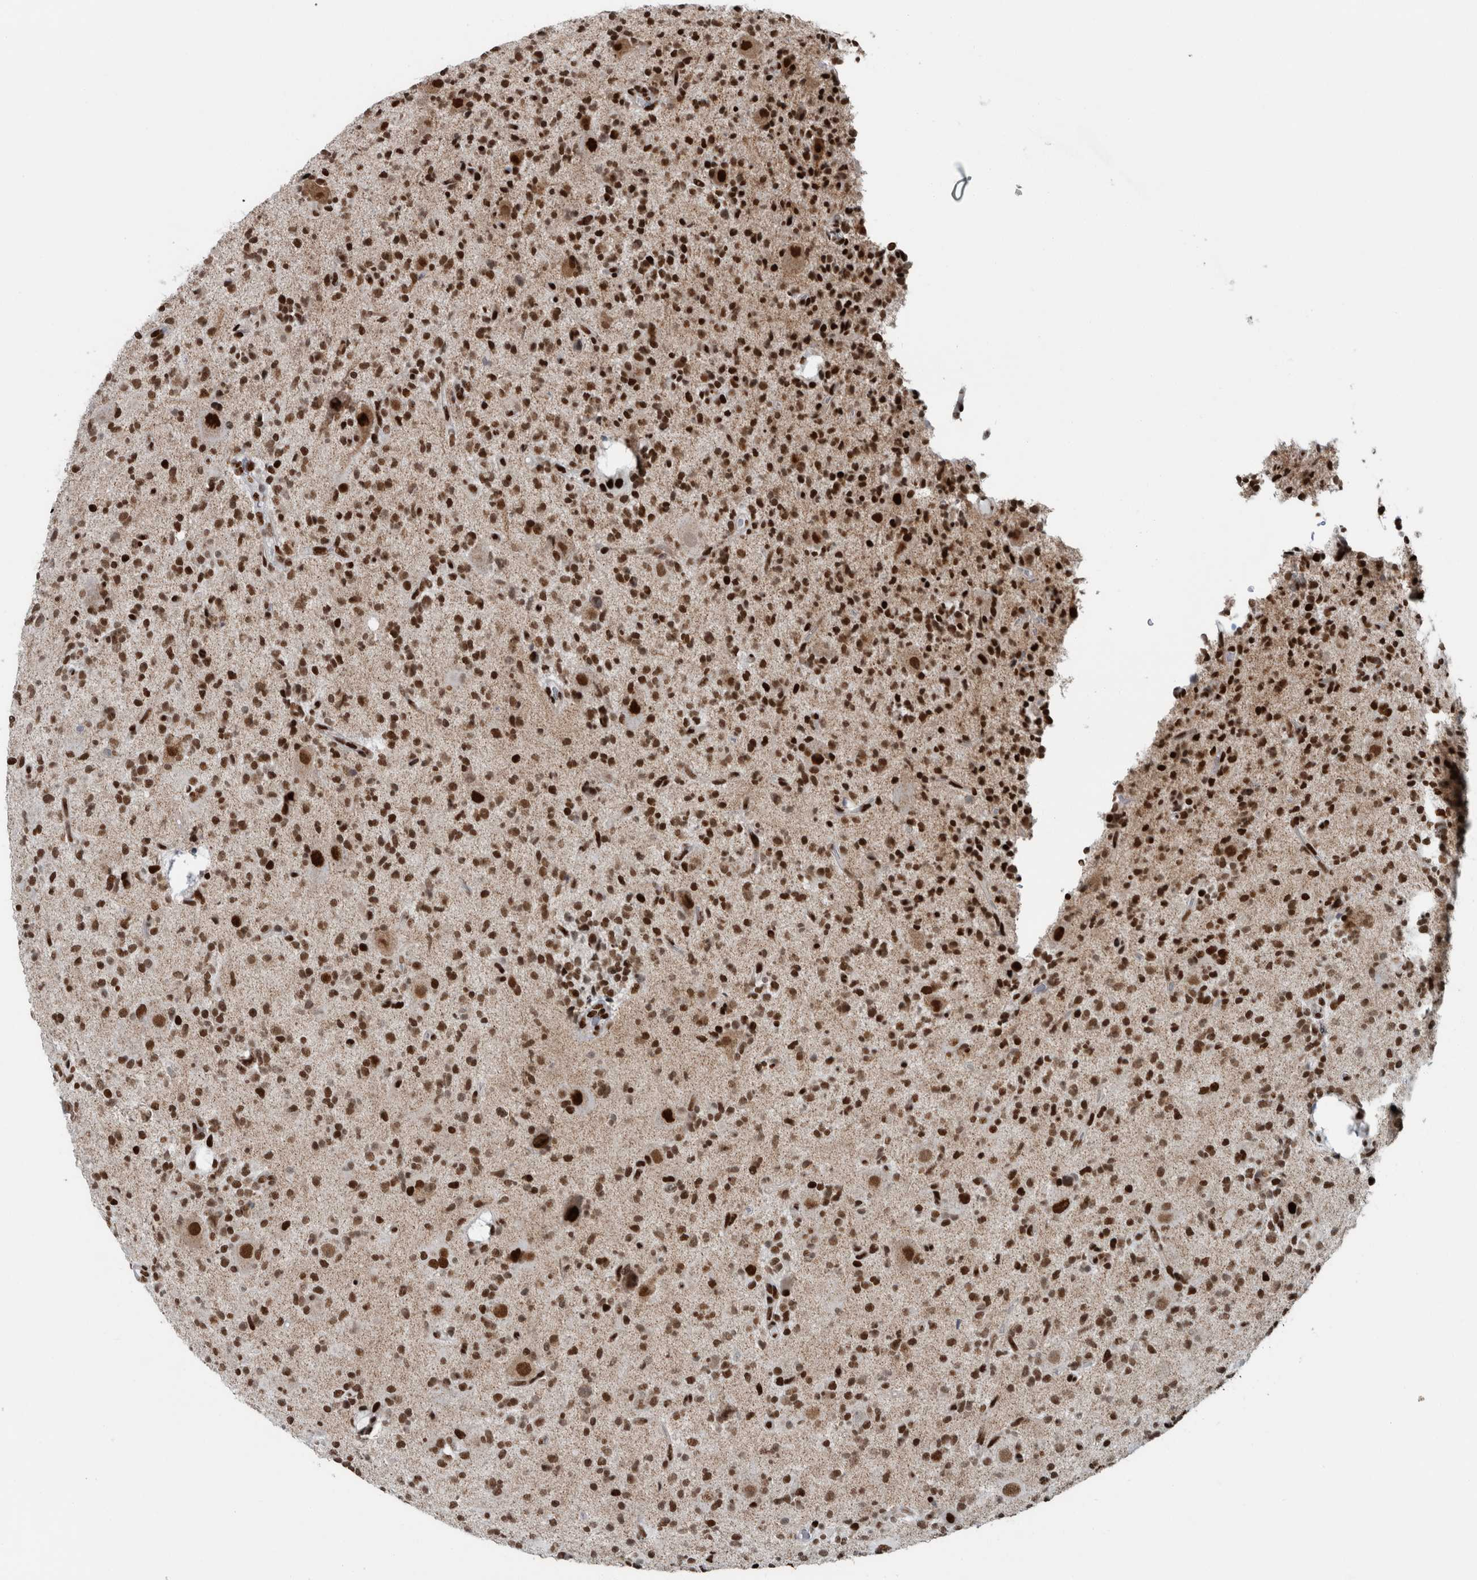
{"staining": {"intensity": "strong", "quantity": ">75%", "location": "nuclear"}, "tissue": "glioma", "cell_type": "Tumor cells", "image_type": "cancer", "snomed": [{"axis": "morphology", "description": "Glioma, malignant, High grade"}, {"axis": "topography", "description": "Brain"}], "caption": "Strong nuclear expression for a protein is seen in approximately >75% of tumor cells of glioma using immunohistochemistry (IHC).", "gene": "DNMT3A", "patient": {"sex": "male", "age": 34}}